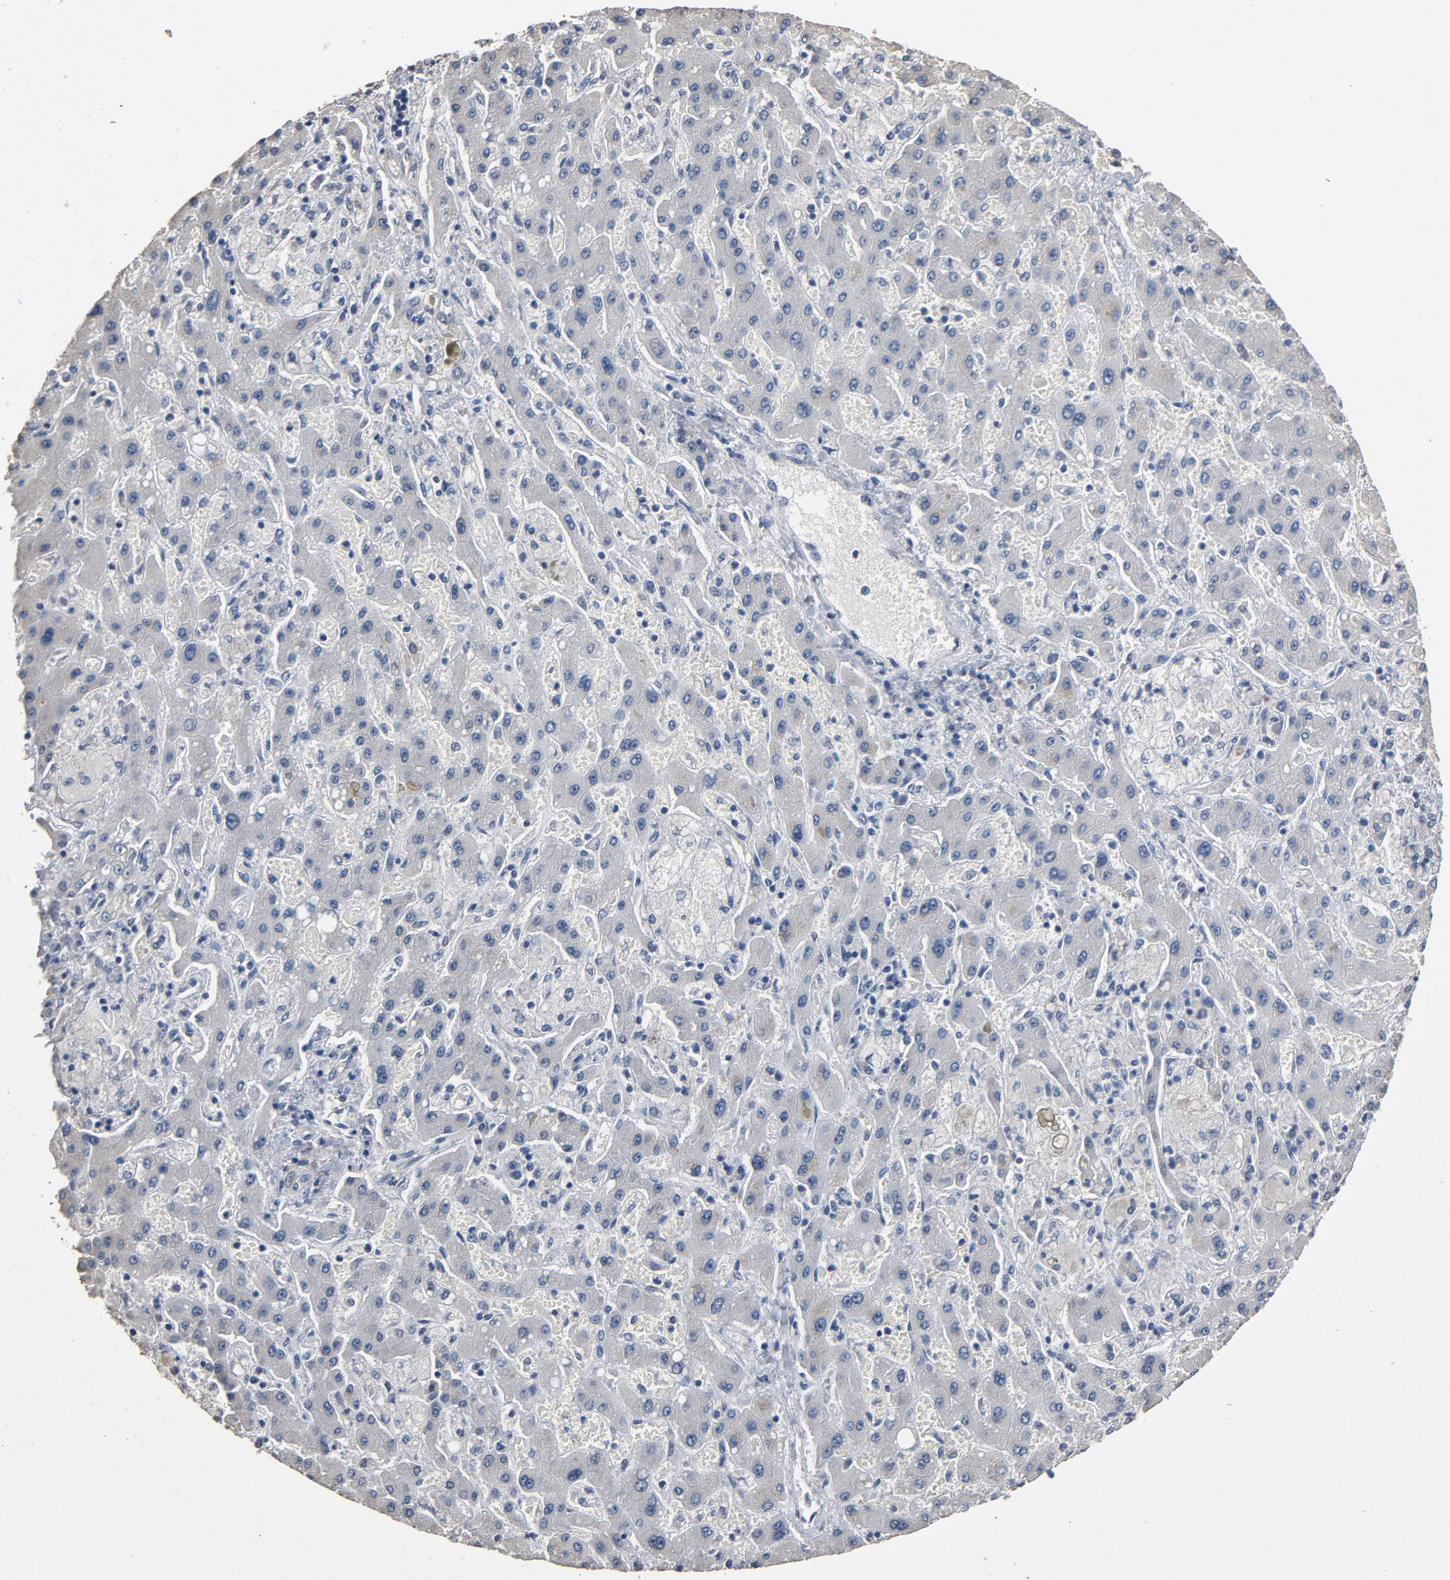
{"staining": {"intensity": "negative", "quantity": "none", "location": "none"}, "tissue": "liver cancer", "cell_type": "Tumor cells", "image_type": "cancer", "snomed": [{"axis": "morphology", "description": "Cholangiocarcinoma"}, {"axis": "topography", "description": "Liver"}], "caption": "This is an immunohistochemistry (IHC) photomicrograph of liver cholangiocarcinoma. There is no positivity in tumor cells.", "gene": "SOX6", "patient": {"sex": "male", "age": 50}}